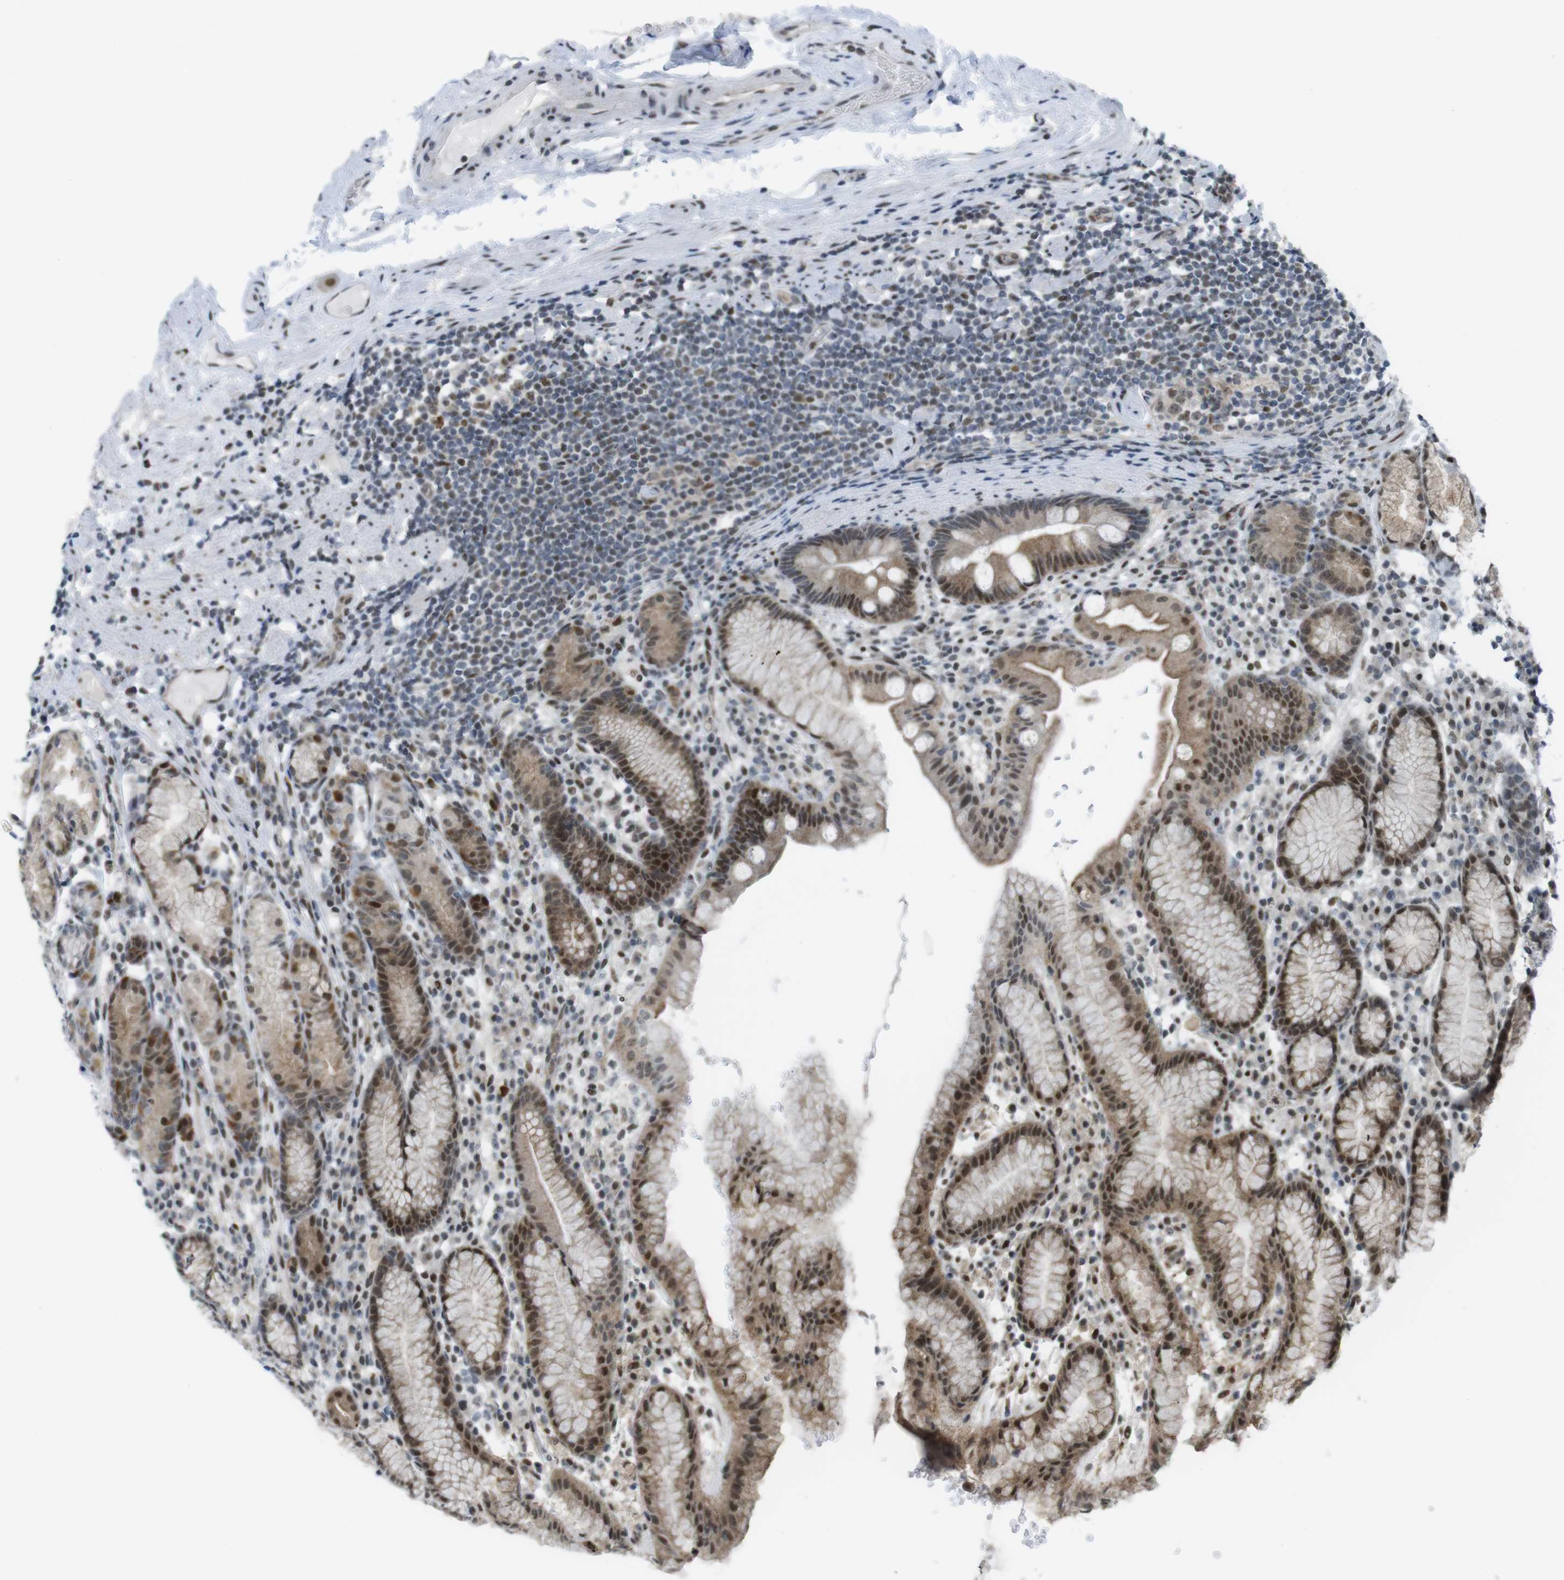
{"staining": {"intensity": "strong", "quantity": ">75%", "location": "cytoplasmic/membranous,nuclear"}, "tissue": "stomach", "cell_type": "Glandular cells", "image_type": "normal", "snomed": [{"axis": "morphology", "description": "Normal tissue, NOS"}, {"axis": "topography", "description": "Stomach, lower"}], "caption": "Unremarkable stomach was stained to show a protein in brown. There is high levels of strong cytoplasmic/membranous,nuclear staining in approximately >75% of glandular cells. (DAB (3,3'-diaminobenzidine) = brown stain, brightfield microscopy at high magnification).", "gene": "UBB", "patient": {"sex": "male", "age": 52}}